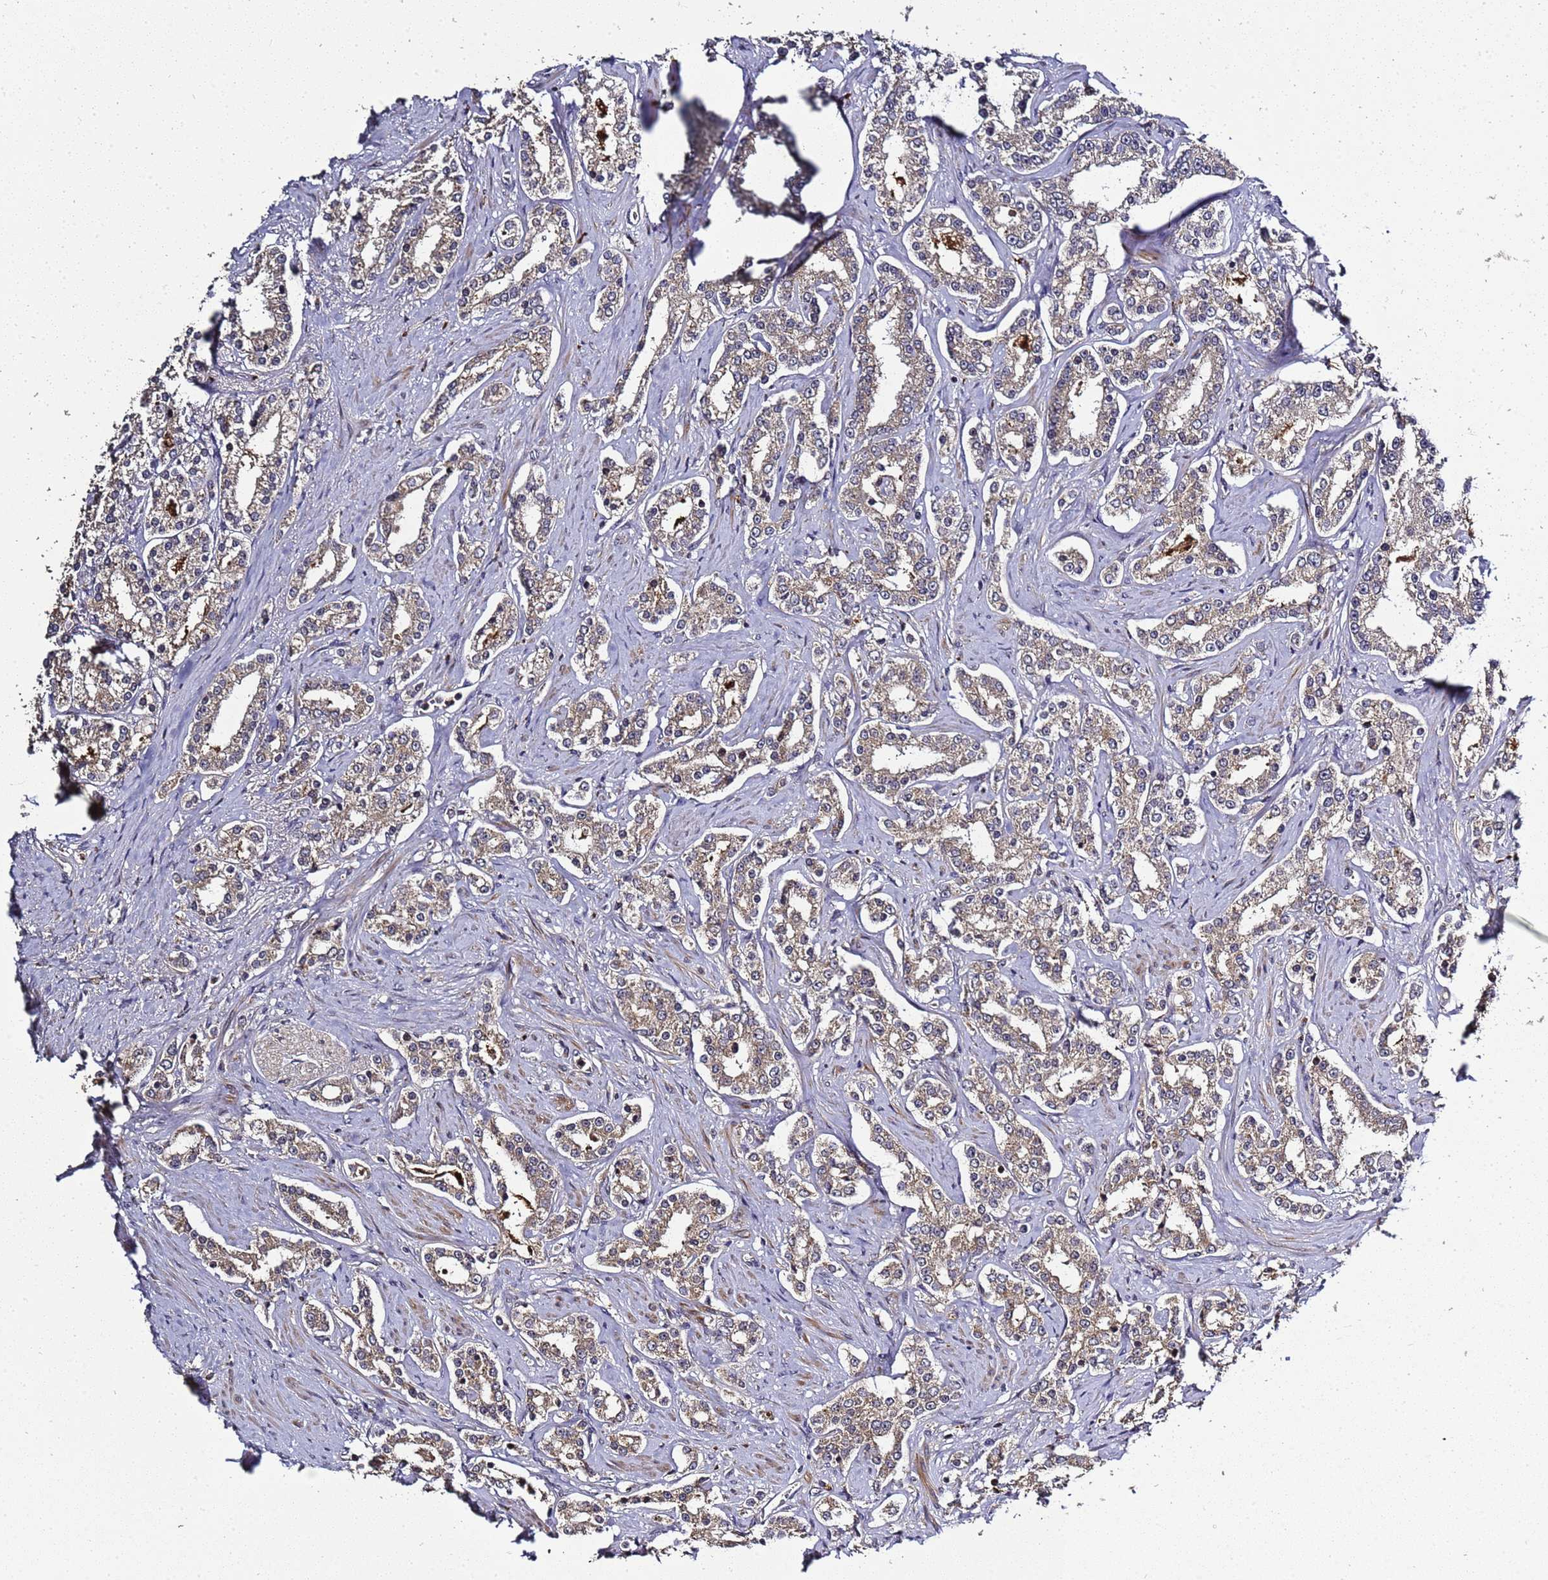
{"staining": {"intensity": "weak", "quantity": "25%-75%", "location": "cytoplasmic/membranous"}, "tissue": "prostate cancer", "cell_type": "Tumor cells", "image_type": "cancer", "snomed": [{"axis": "morphology", "description": "Normal tissue, NOS"}, {"axis": "morphology", "description": "Adenocarcinoma, High grade"}, {"axis": "topography", "description": "Prostate"}], "caption": "Immunohistochemical staining of high-grade adenocarcinoma (prostate) reveals low levels of weak cytoplasmic/membranous positivity in about 25%-75% of tumor cells. Ihc stains the protein of interest in brown and the nuclei are stained blue.", "gene": "LGI4", "patient": {"sex": "male", "age": 83}}